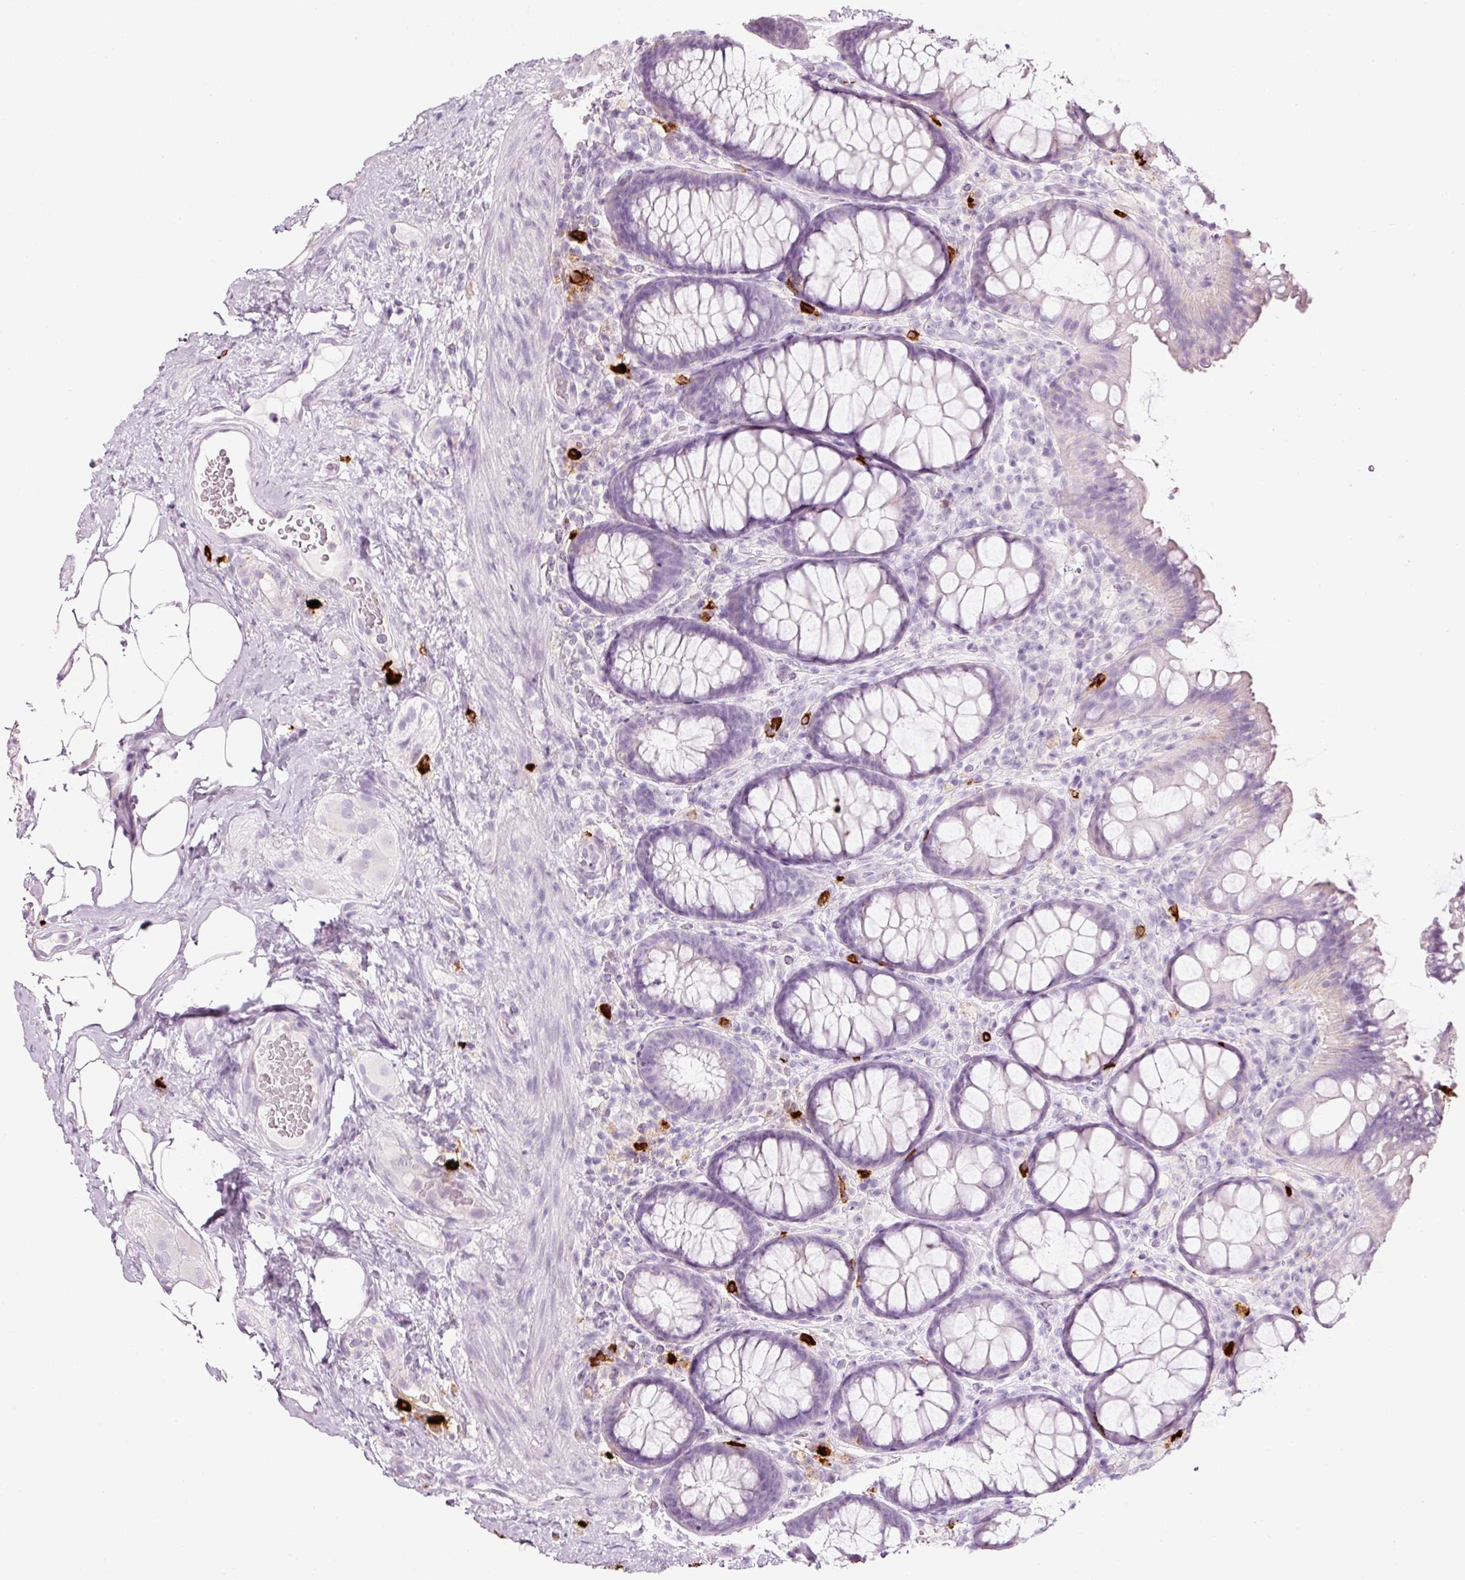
{"staining": {"intensity": "negative", "quantity": "none", "location": "none"}, "tissue": "rectum", "cell_type": "Glandular cells", "image_type": "normal", "snomed": [{"axis": "morphology", "description": "Normal tissue, NOS"}, {"axis": "topography", "description": "Rectum"}], "caption": "A histopathology image of human rectum is negative for staining in glandular cells. (DAB immunohistochemistry (IHC), high magnification).", "gene": "CMA1", "patient": {"sex": "female", "age": 67}}